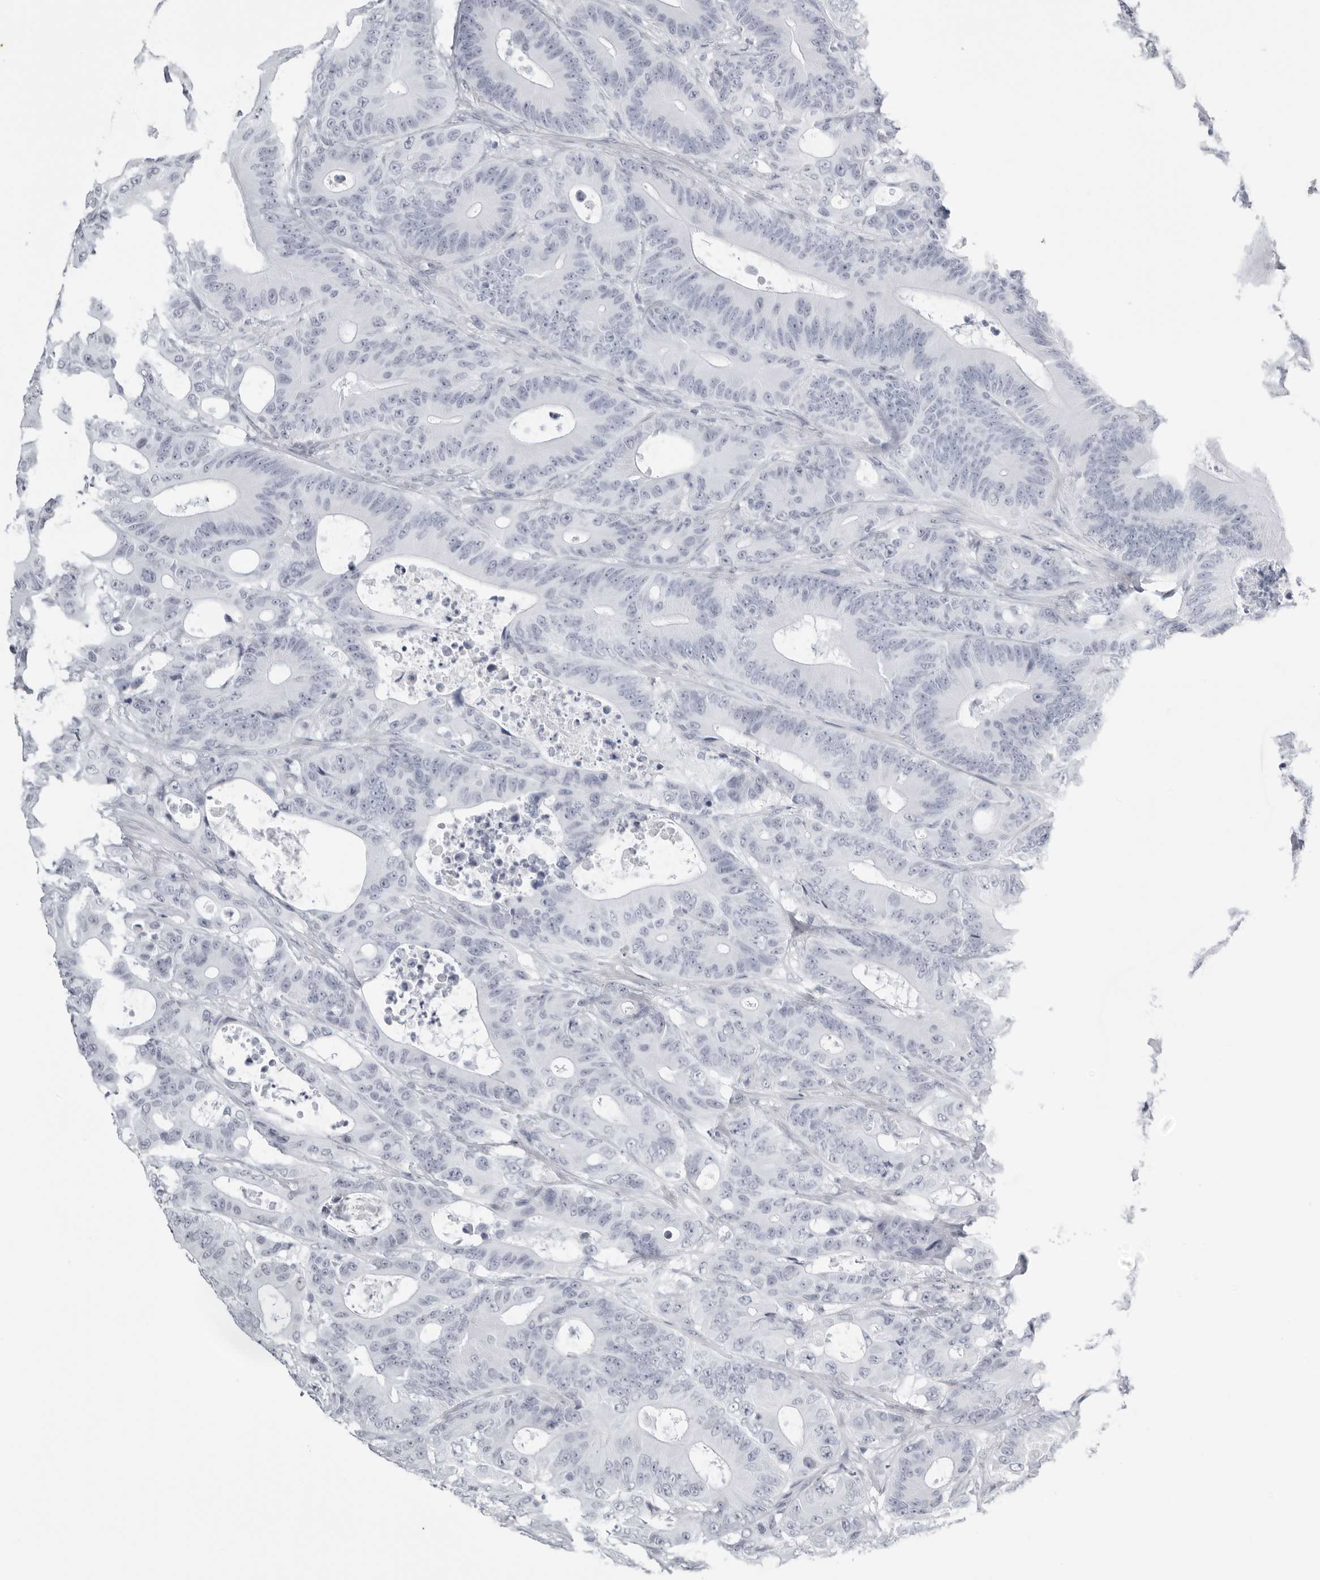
{"staining": {"intensity": "negative", "quantity": "none", "location": "none"}, "tissue": "colorectal cancer", "cell_type": "Tumor cells", "image_type": "cancer", "snomed": [{"axis": "morphology", "description": "Adenocarcinoma, NOS"}, {"axis": "topography", "description": "Colon"}], "caption": "Immunohistochemical staining of human colorectal cancer (adenocarcinoma) demonstrates no significant expression in tumor cells.", "gene": "KLK9", "patient": {"sex": "male", "age": 83}}